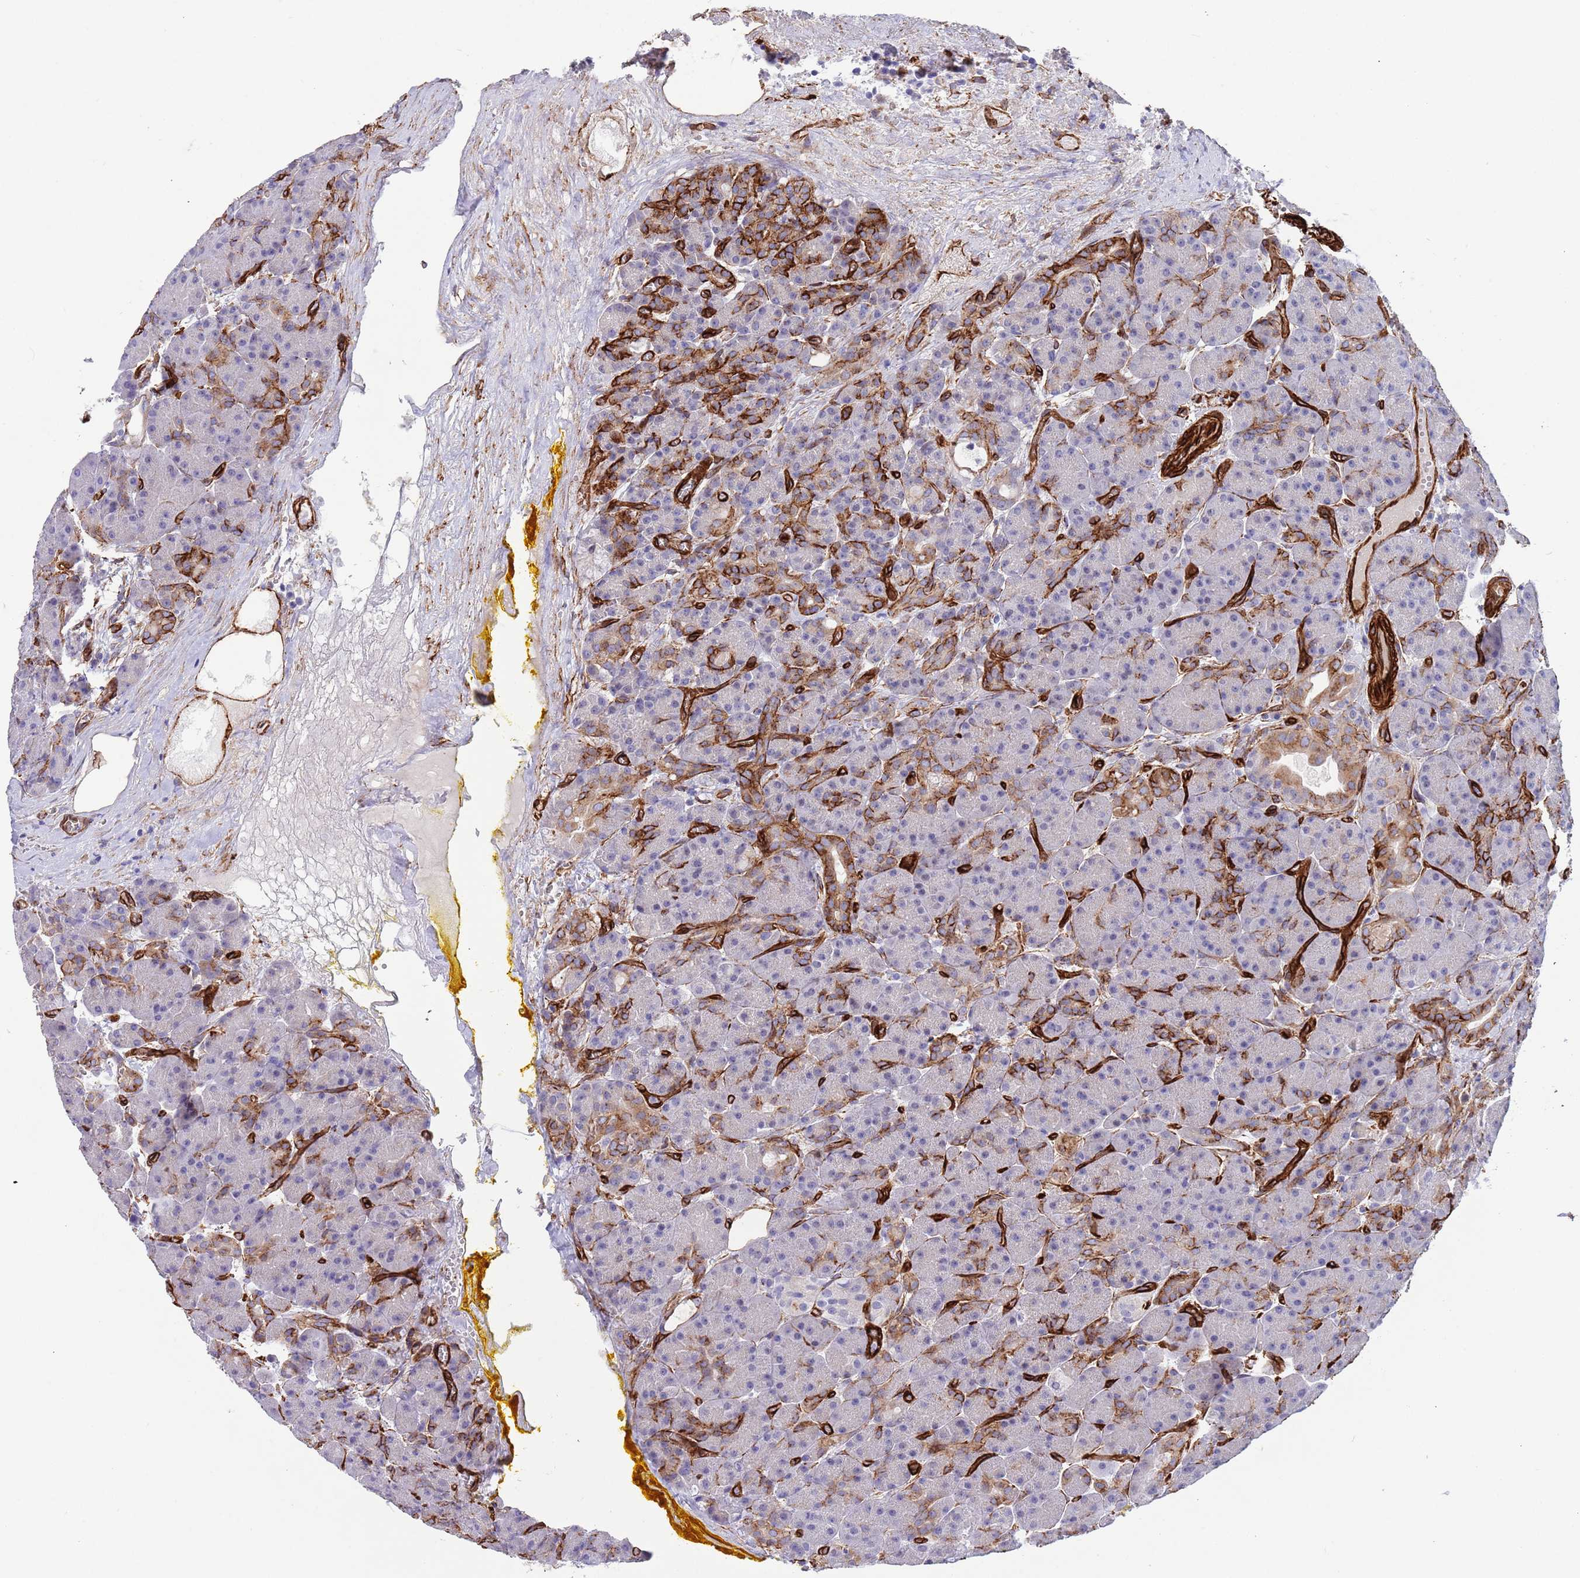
{"staining": {"intensity": "moderate", "quantity": "25%-75%", "location": "cytoplasmic/membranous"}, "tissue": "pancreas", "cell_type": "Exocrine glandular cells", "image_type": "normal", "snomed": [{"axis": "morphology", "description": "Normal tissue, NOS"}, {"axis": "topography", "description": "Pancreas"}], "caption": "DAB immunohistochemical staining of normal pancreas reveals moderate cytoplasmic/membranous protein staining in approximately 25%-75% of exocrine glandular cells.", "gene": "CAV2", "patient": {"sex": "male", "age": 63}}